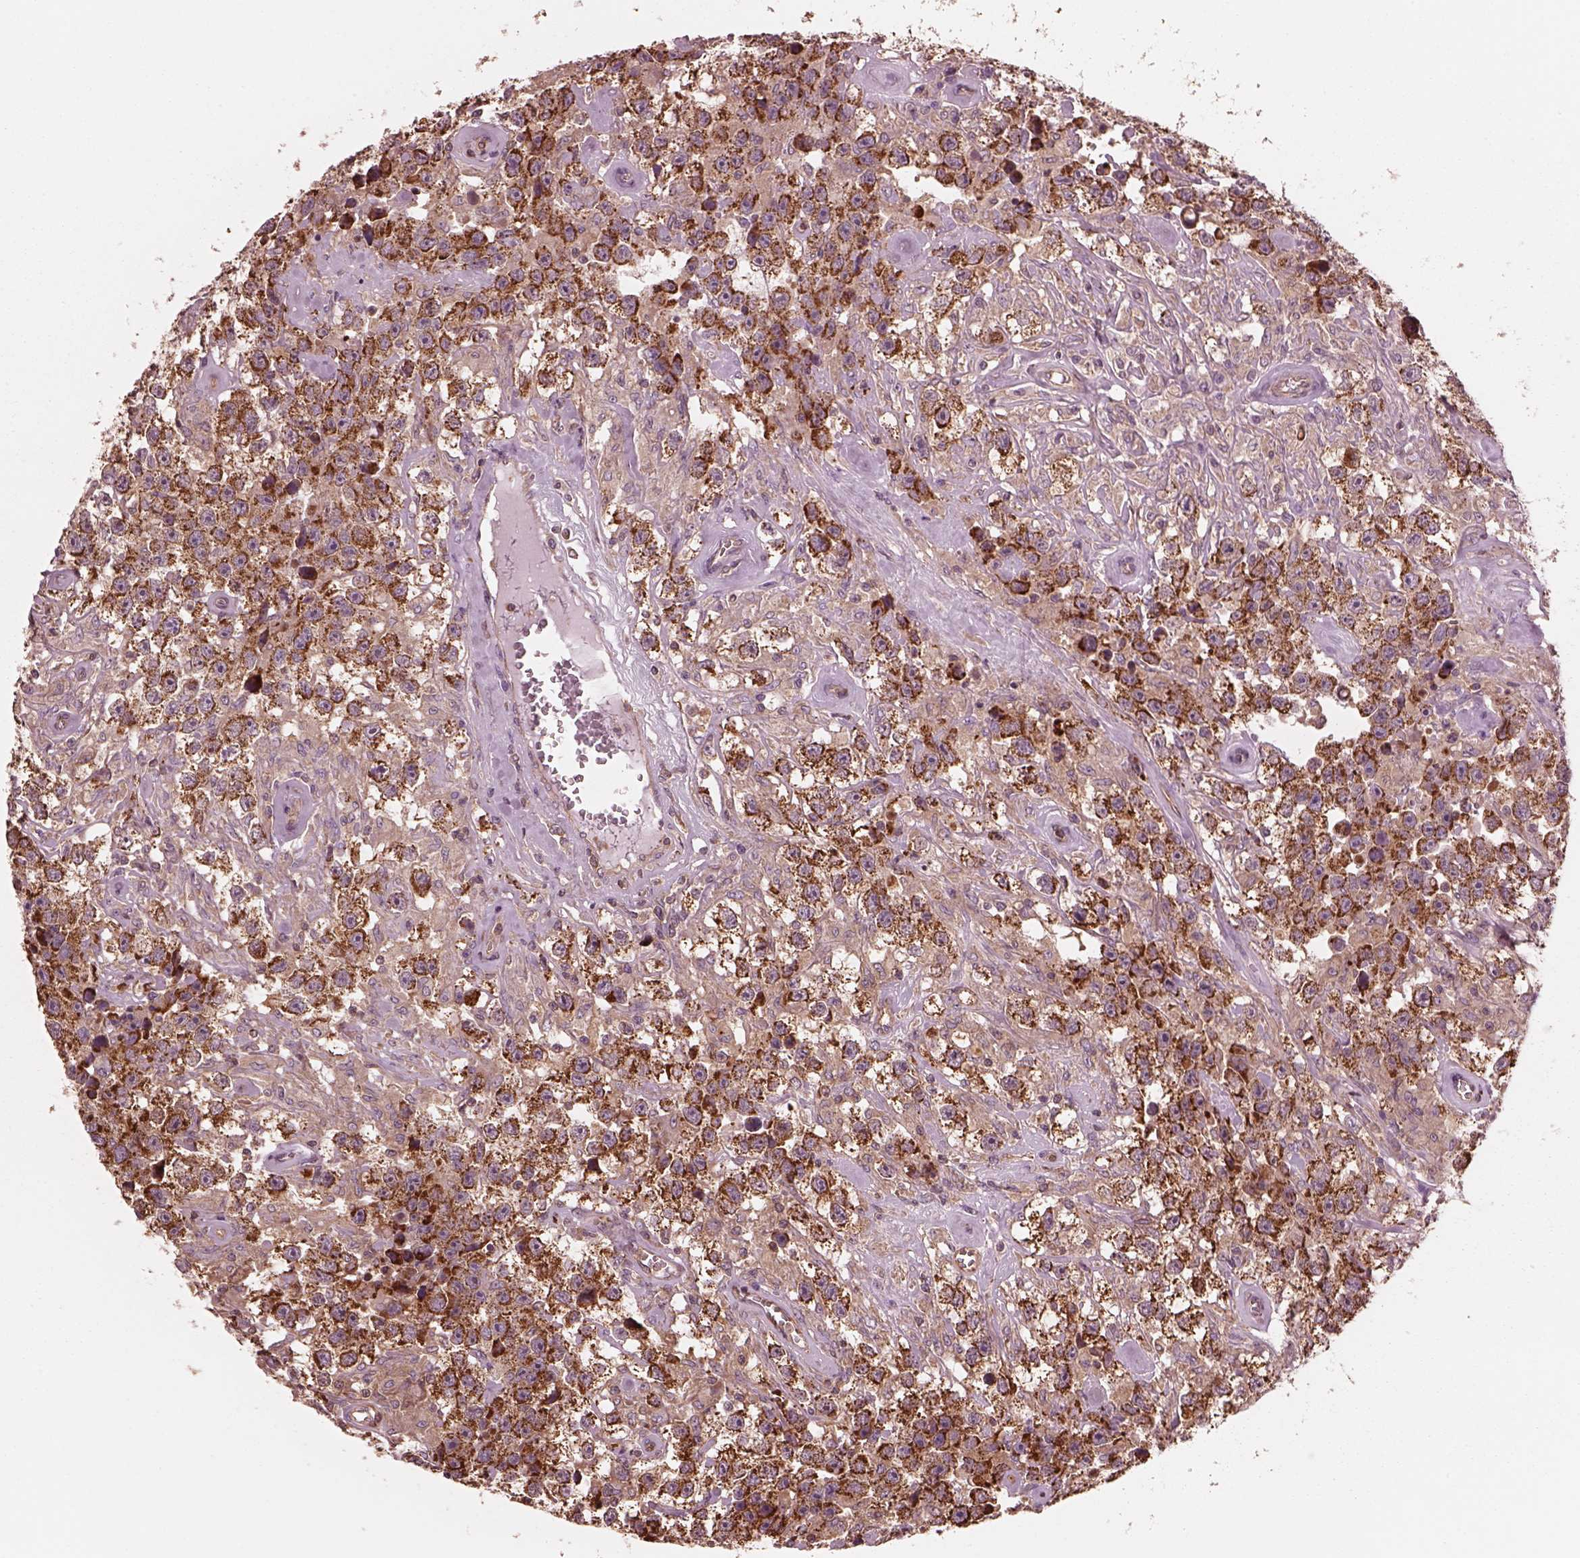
{"staining": {"intensity": "strong", "quantity": ">75%", "location": "cytoplasmic/membranous"}, "tissue": "testis cancer", "cell_type": "Tumor cells", "image_type": "cancer", "snomed": [{"axis": "morphology", "description": "Seminoma, NOS"}, {"axis": "topography", "description": "Testis"}], "caption": "Immunohistochemistry (IHC) of testis cancer (seminoma) demonstrates high levels of strong cytoplasmic/membranous staining in about >75% of tumor cells.", "gene": "STK33", "patient": {"sex": "male", "age": 43}}